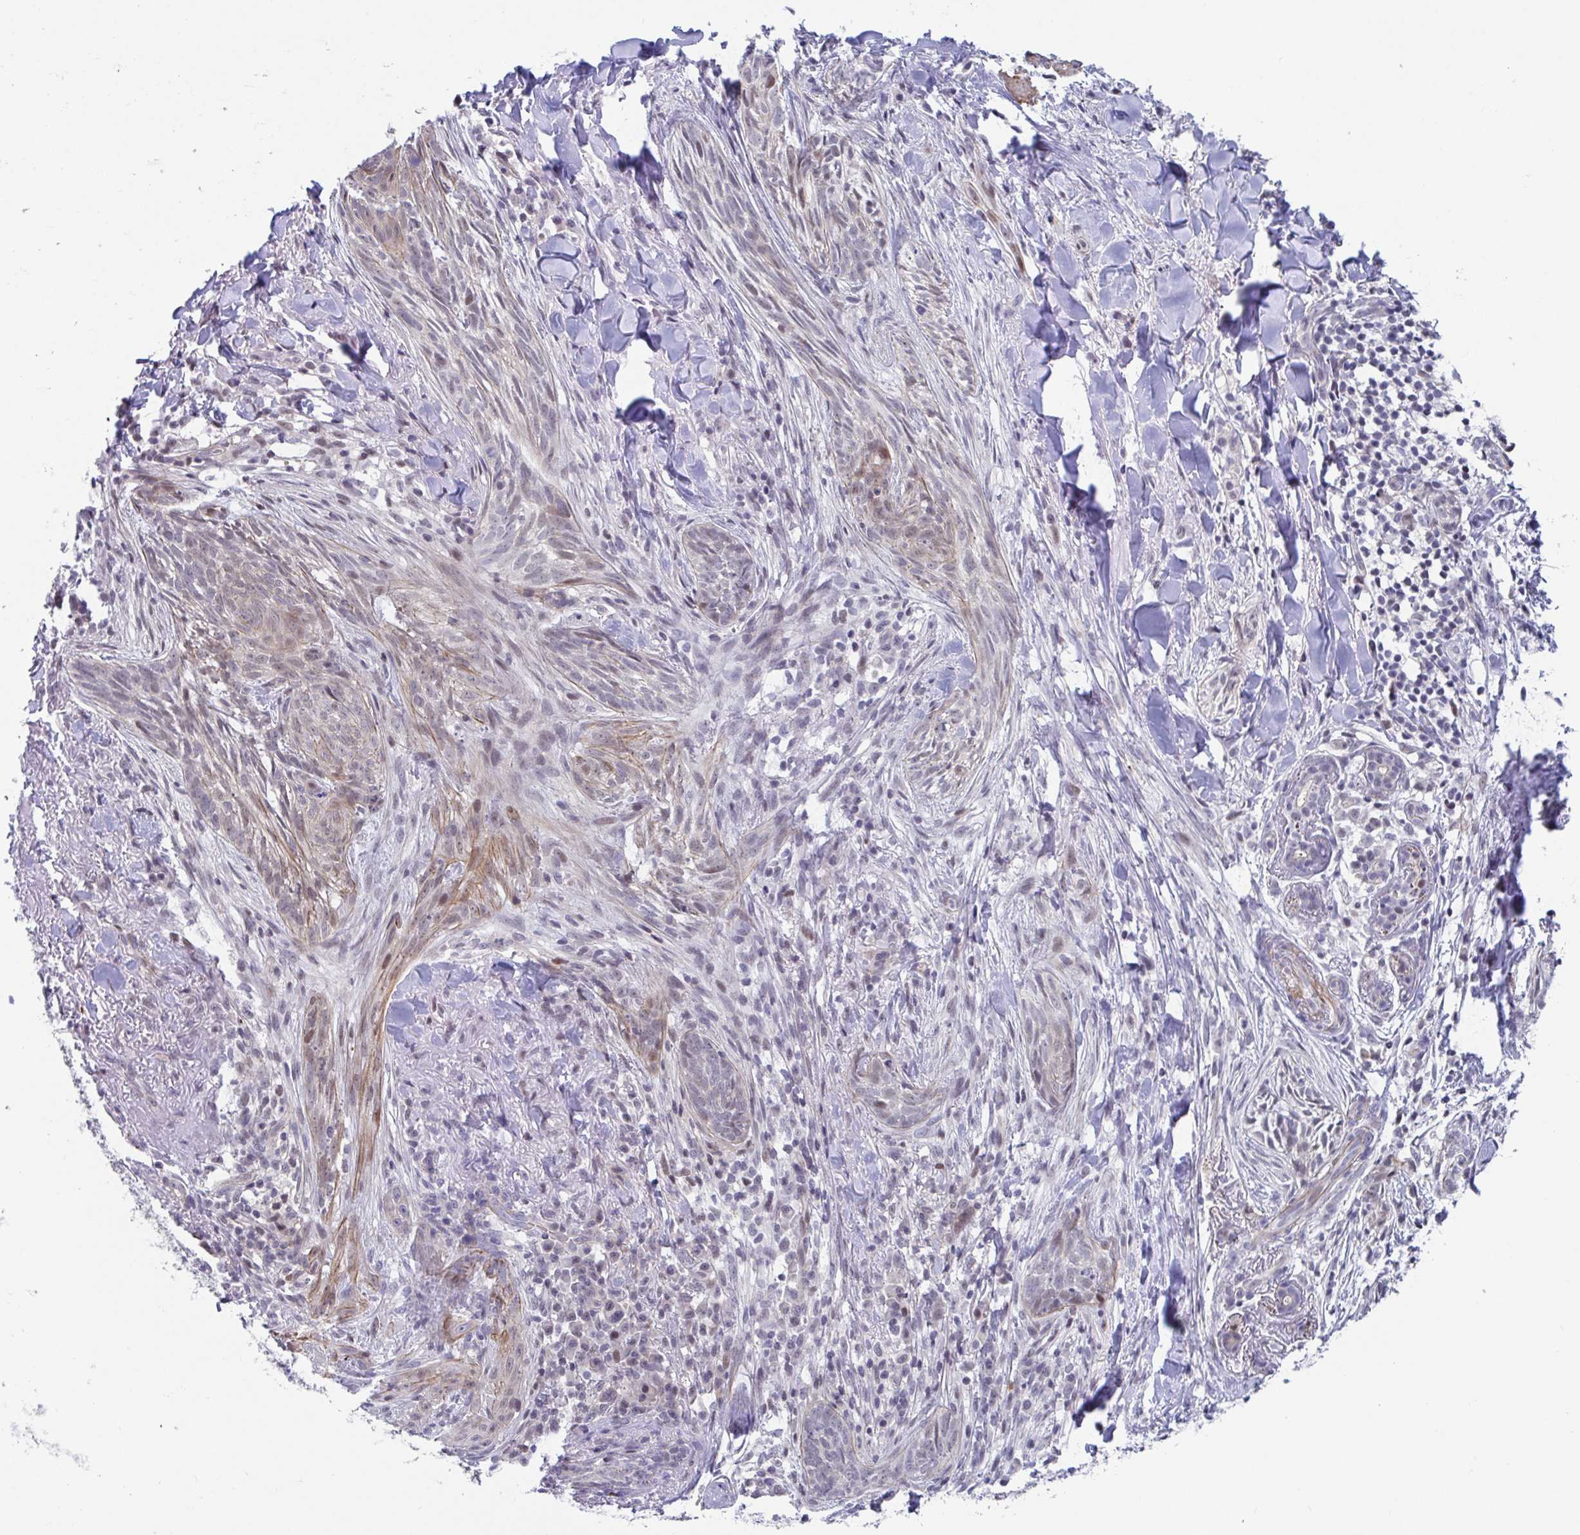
{"staining": {"intensity": "weak", "quantity": "25%-75%", "location": "cytoplasmic/membranous,nuclear"}, "tissue": "skin cancer", "cell_type": "Tumor cells", "image_type": "cancer", "snomed": [{"axis": "morphology", "description": "Basal cell carcinoma"}, {"axis": "topography", "description": "Skin"}], "caption": "Tumor cells reveal low levels of weak cytoplasmic/membranous and nuclear expression in about 25%-75% of cells in skin cancer. The staining is performed using DAB brown chromogen to label protein expression. The nuclei are counter-stained blue using hematoxylin.", "gene": "WDR72", "patient": {"sex": "female", "age": 93}}